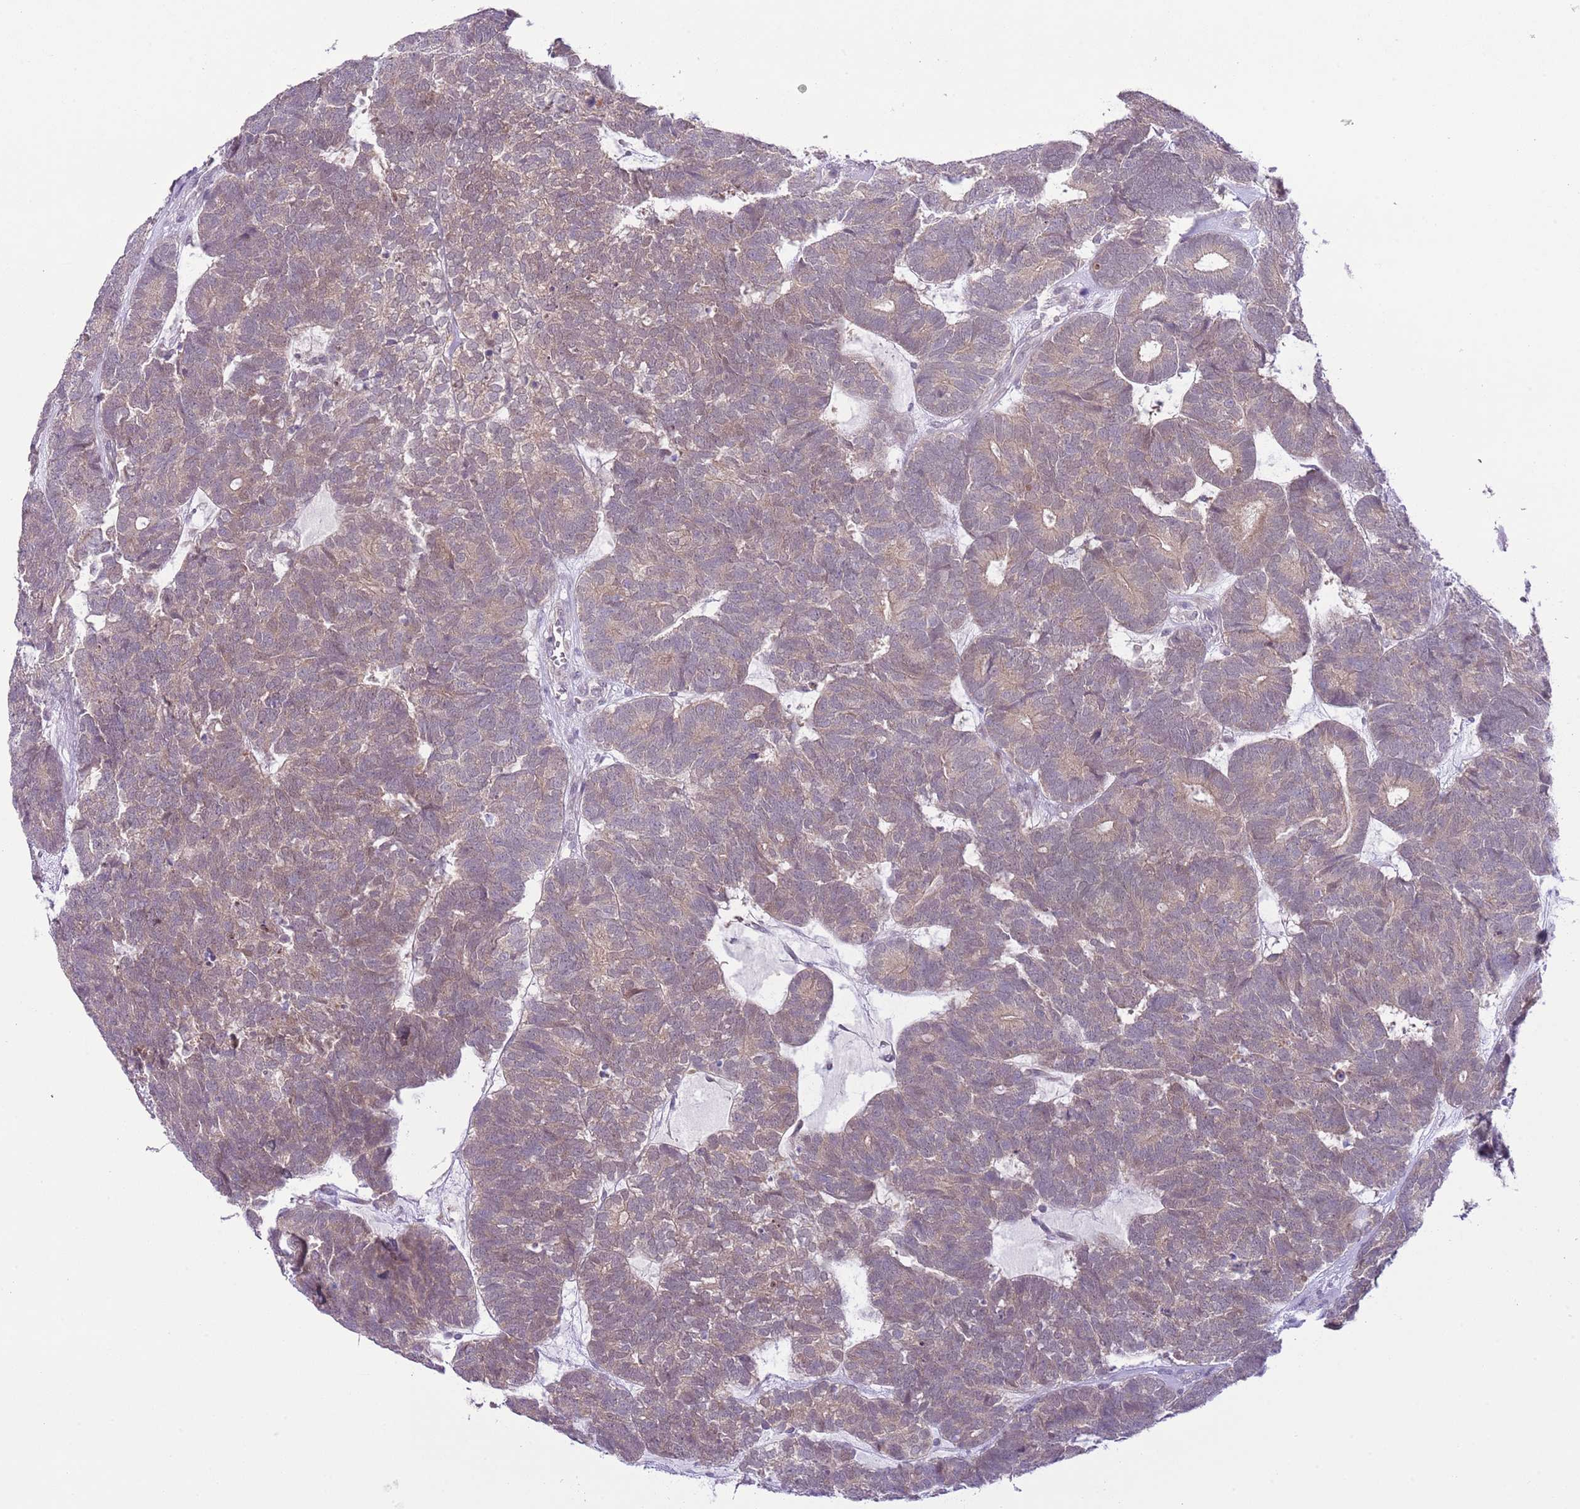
{"staining": {"intensity": "weak", "quantity": ">75%", "location": "cytoplasmic/membranous"}, "tissue": "head and neck cancer", "cell_type": "Tumor cells", "image_type": "cancer", "snomed": [{"axis": "morphology", "description": "Adenocarcinoma, NOS"}, {"axis": "topography", "description": "Head-Neck"}], "caption": "Immunohistochemistry photomicrograph of human head and neck cancer stained for a protein (brown), which displays low levels of weak cytoplasmic/membranous staining in about >75% of tumor cells.", "gene": "GALK2", "patient": {"sex": "female", "age": 81}}